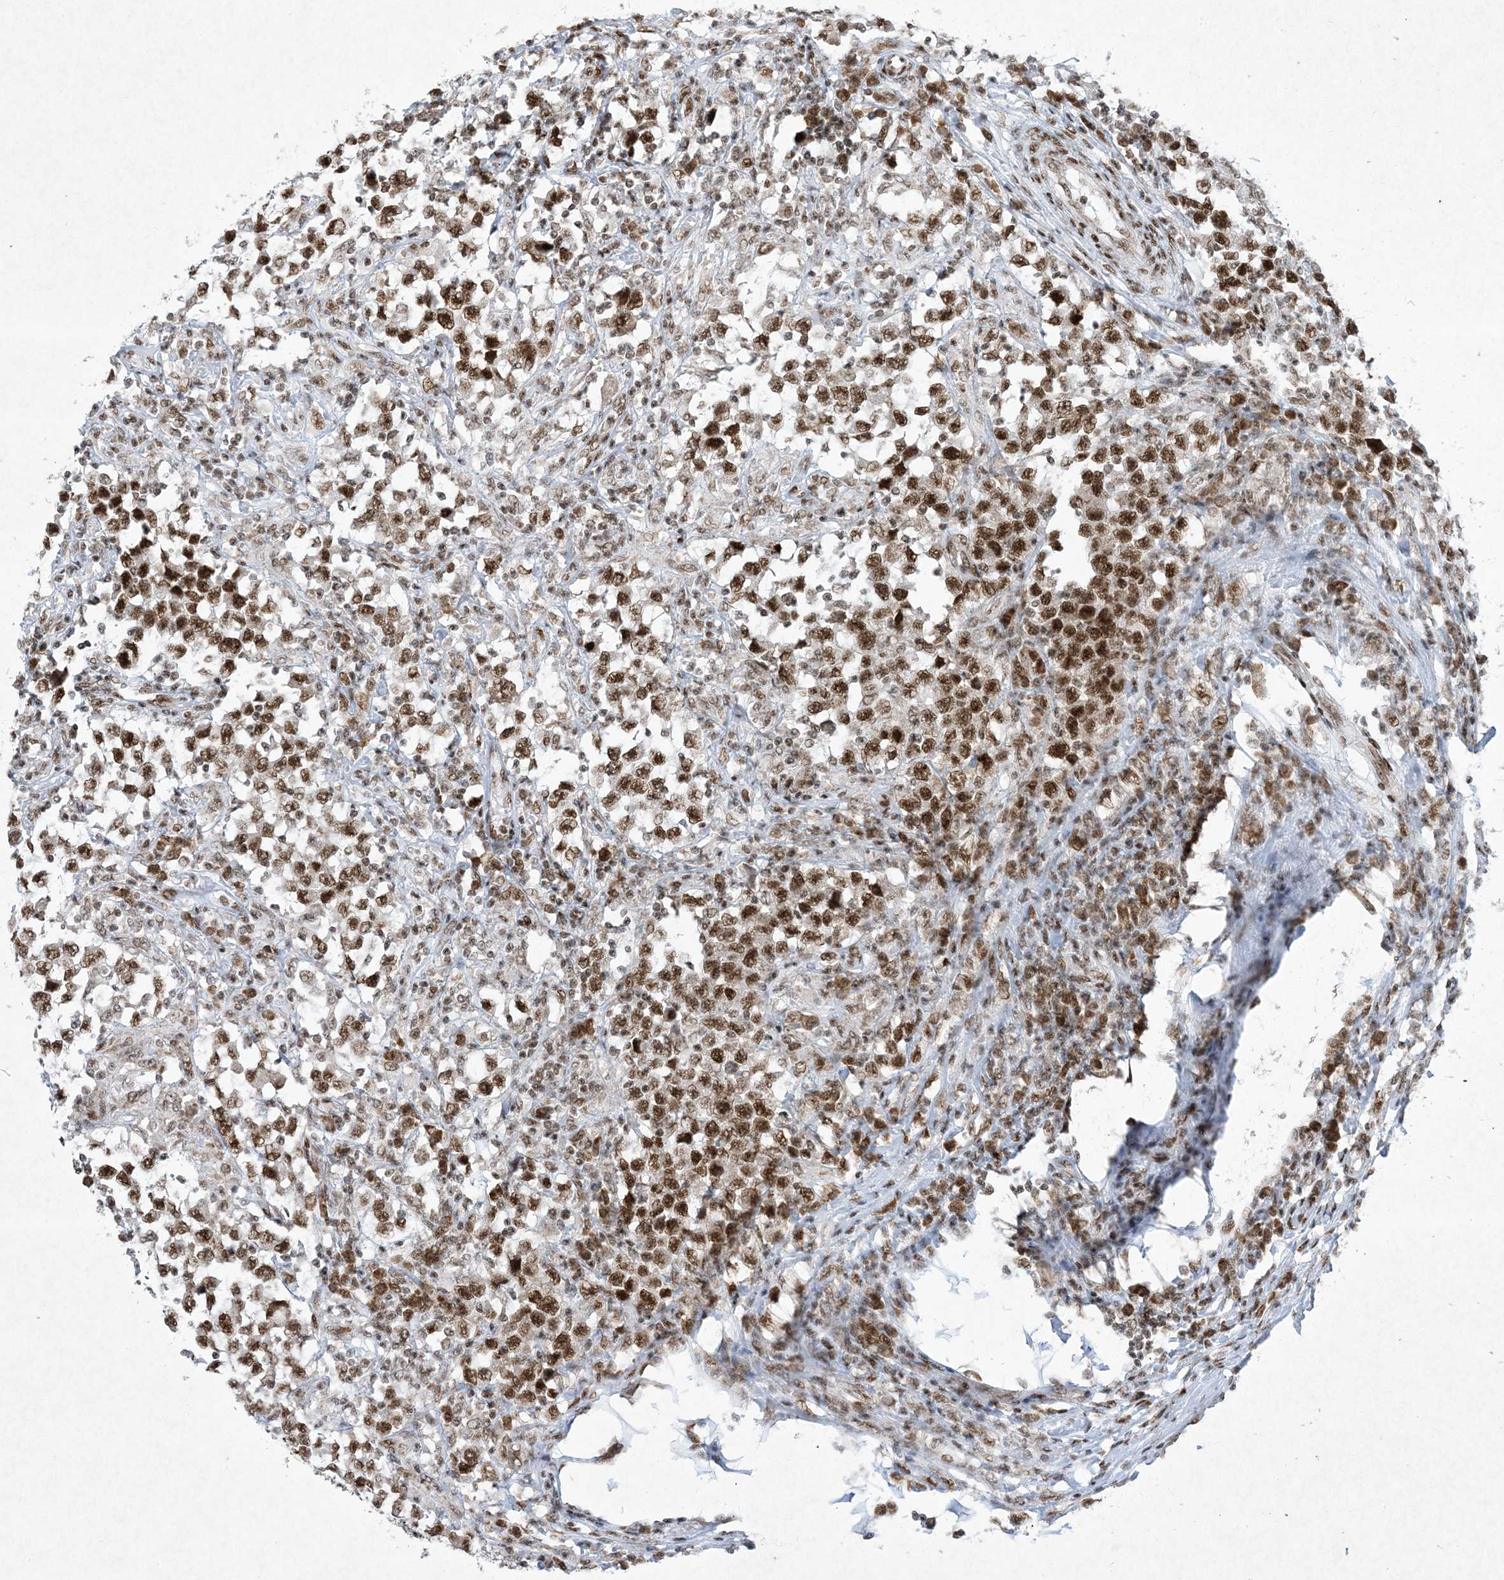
{"staining": {"intensity": "strong", "quantity": ">75%", "location": "nuclear"}, "tissue": "testis cancer", "cell_type": "Tumor cells", "image_type": "cancer", "snomed": [{"axis": "morphology", "description": "Carcinoma, Embryonal, NOS"}, {"axis": "topography", "description": "Testis"}], "caption": "Immunohistochemistry (IHC) of human testis cancer demonstrates high levels of strong nuclear staining in approximately >75% of tumor cells.", "gene": "PKNOX2", "patient": {"sex": "male", "age": 21}}